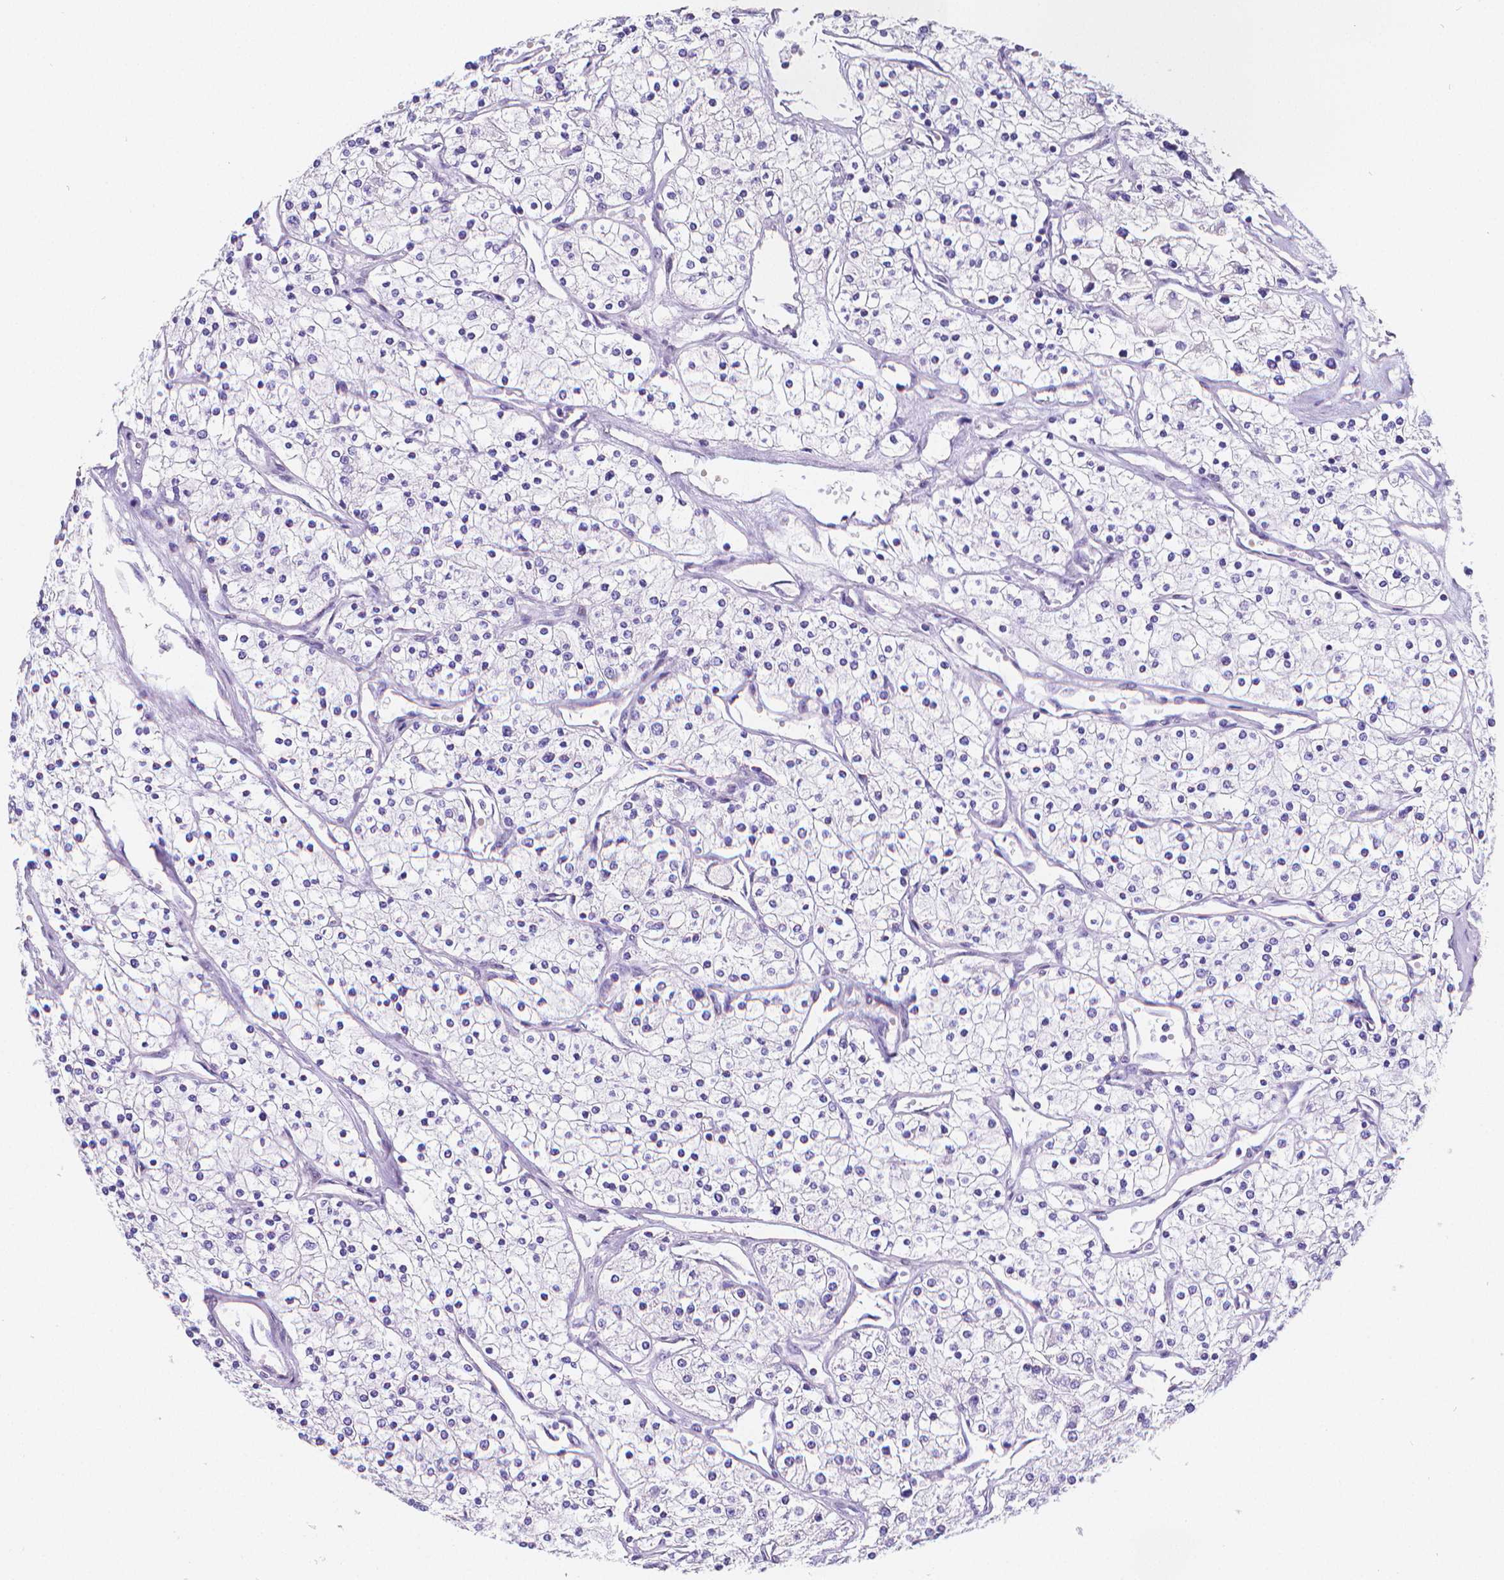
{"staining": {"intensity": "negative", "quantity": "none", "location": "none"}, "tissue": "renal cancer", "cell_type": "Tumor cells", "image_type": "cancer", "snomed": [{"axis": "morphology", "description": "Adenocarcinoma, NOS"}, {"axis": "topography", "description": "Kidney"}], "caption": "High power microscopy image of an immunohistochemistry (IHC) histopathology image of renal cancer (adenocarcinoma), revealing no significant positivity in tumor cells.", "gene": "MEF2C", "patient": {"sex": "male", "age": 80}}